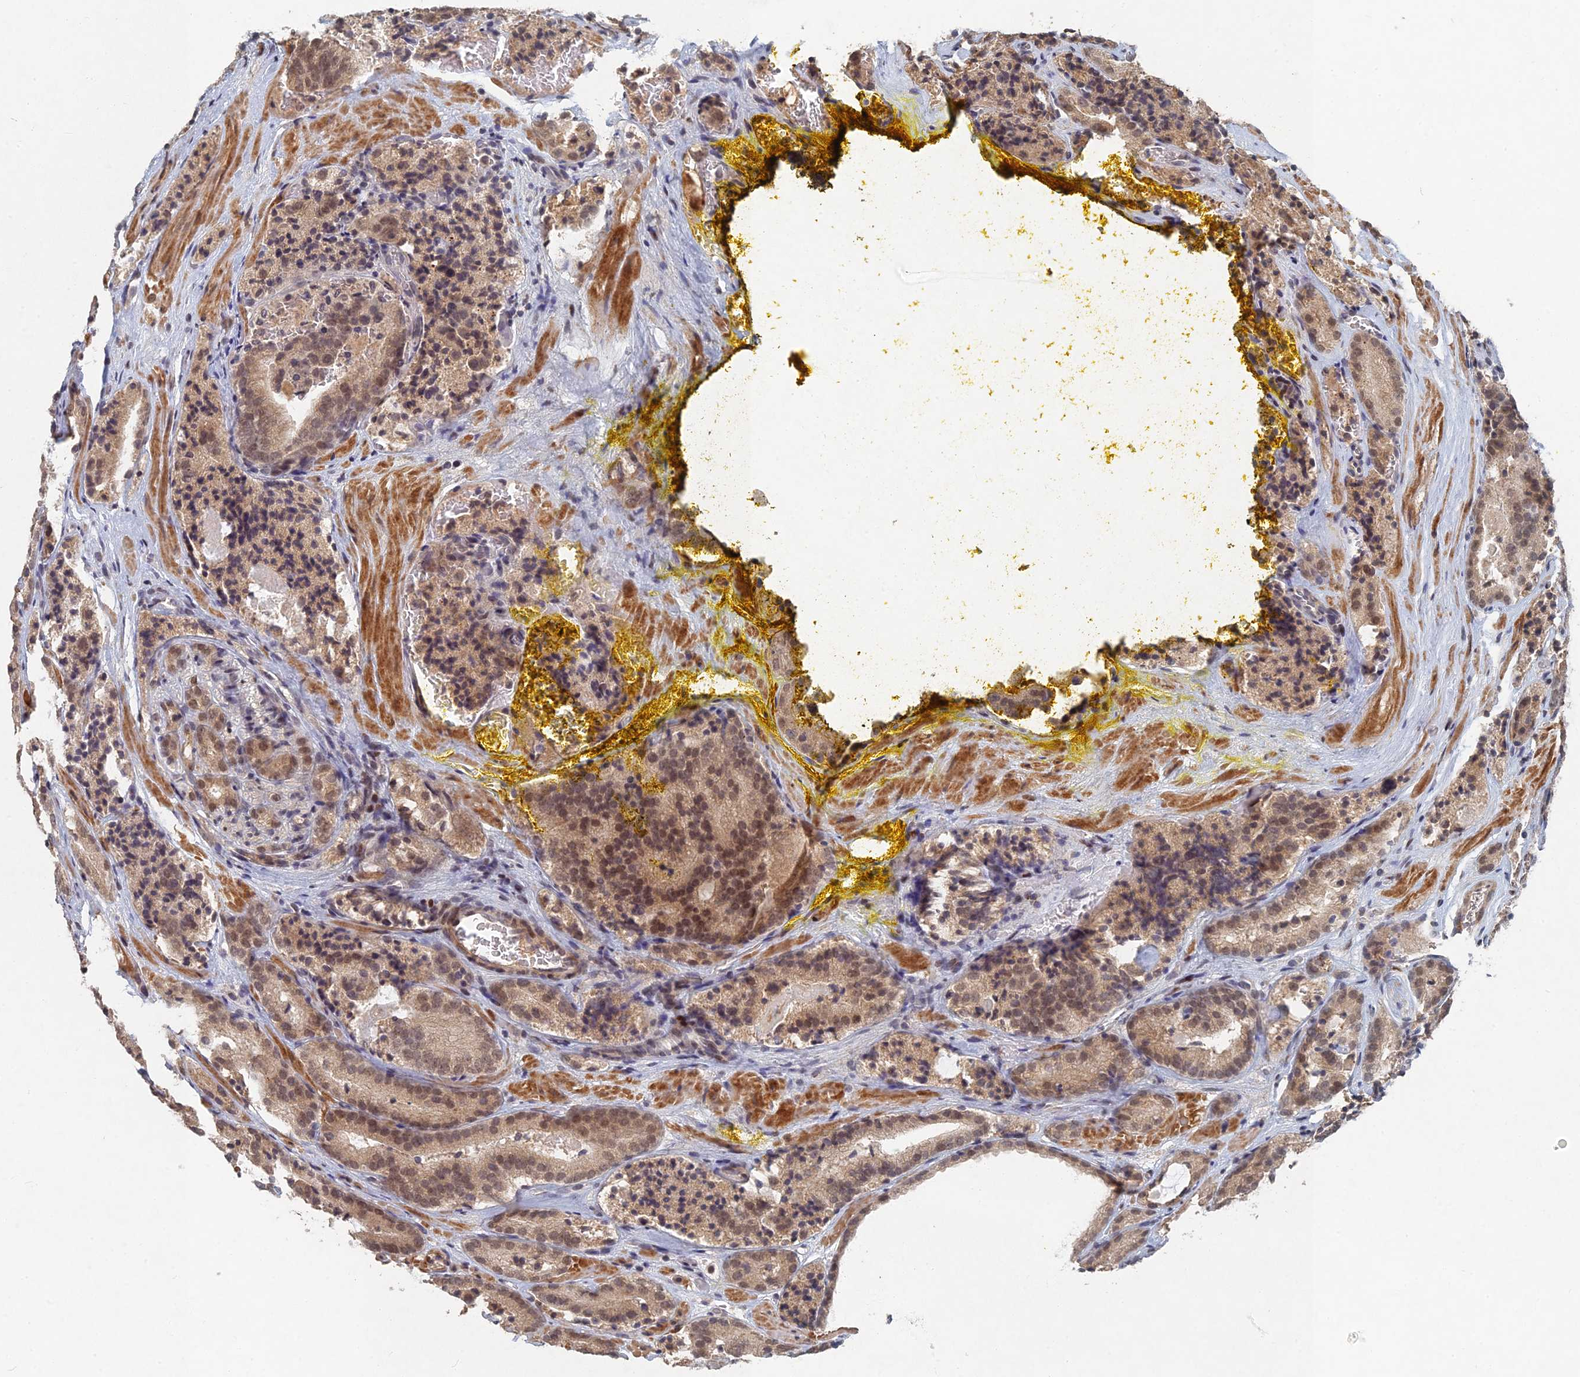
{"staining": {"intensity": "moderate", "quantity": ">75%", "location": "cytoplasmic/membranous,nuclear"}, "tissue": "prostate cancer", "cell_type": "Tumor cells", "image_type": "cancer", "snomed": [{"axis": "morphology", "description": "Adenocarcinoma, High grade"}, {"axis": "topography", "description": "Prostate"}], "caption": "Adenocarcinoma (high-grade) (prostate) stained for a protein reveals moderate cytoplasmic/membranous and nuclear positivity in tumor cells.", "gene": "GNA15", "patient": {"sex": "male", "age": 57}}